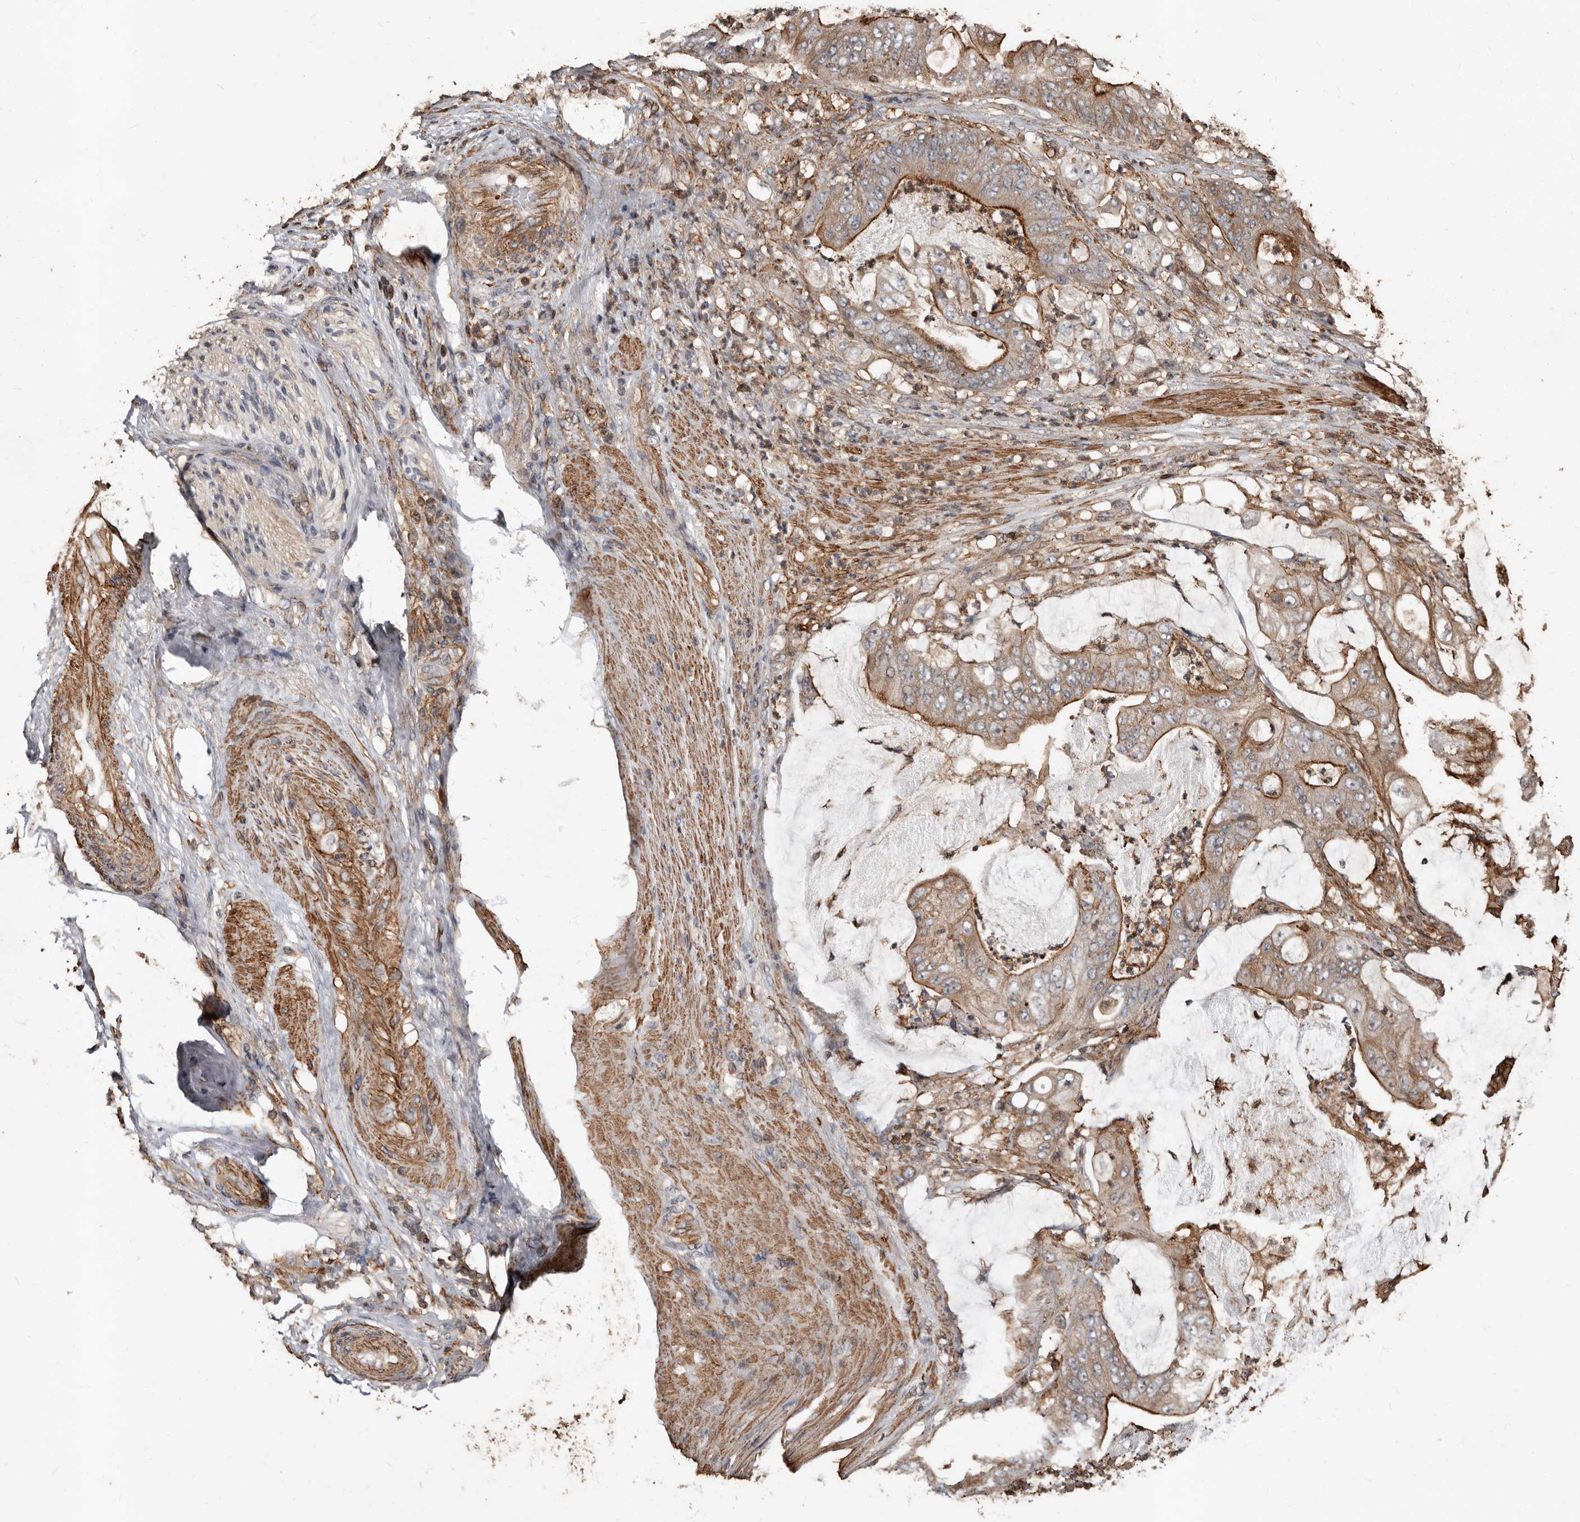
{"staining": {"intensity": "moderate", "quantity": "25%-75%", "location": "cytoplasmic/membranous"}, "tissue": "stomach cancer", "cell_type": "Tumor cells", "image_type": "cancer", "snomed": [{"axis": "morphology", "description": "Adenocarcinoma, NOS"}, {"axis": "topography", "description": "Stomach"}], "caption": "An image of human stomach adenocarcinoma stained for a protein reveals moderate cytoplasmic/membranous brown staining in tumor cells.", "gene": "GSK3A", "patient": {"sex": "female", "age": 73}}